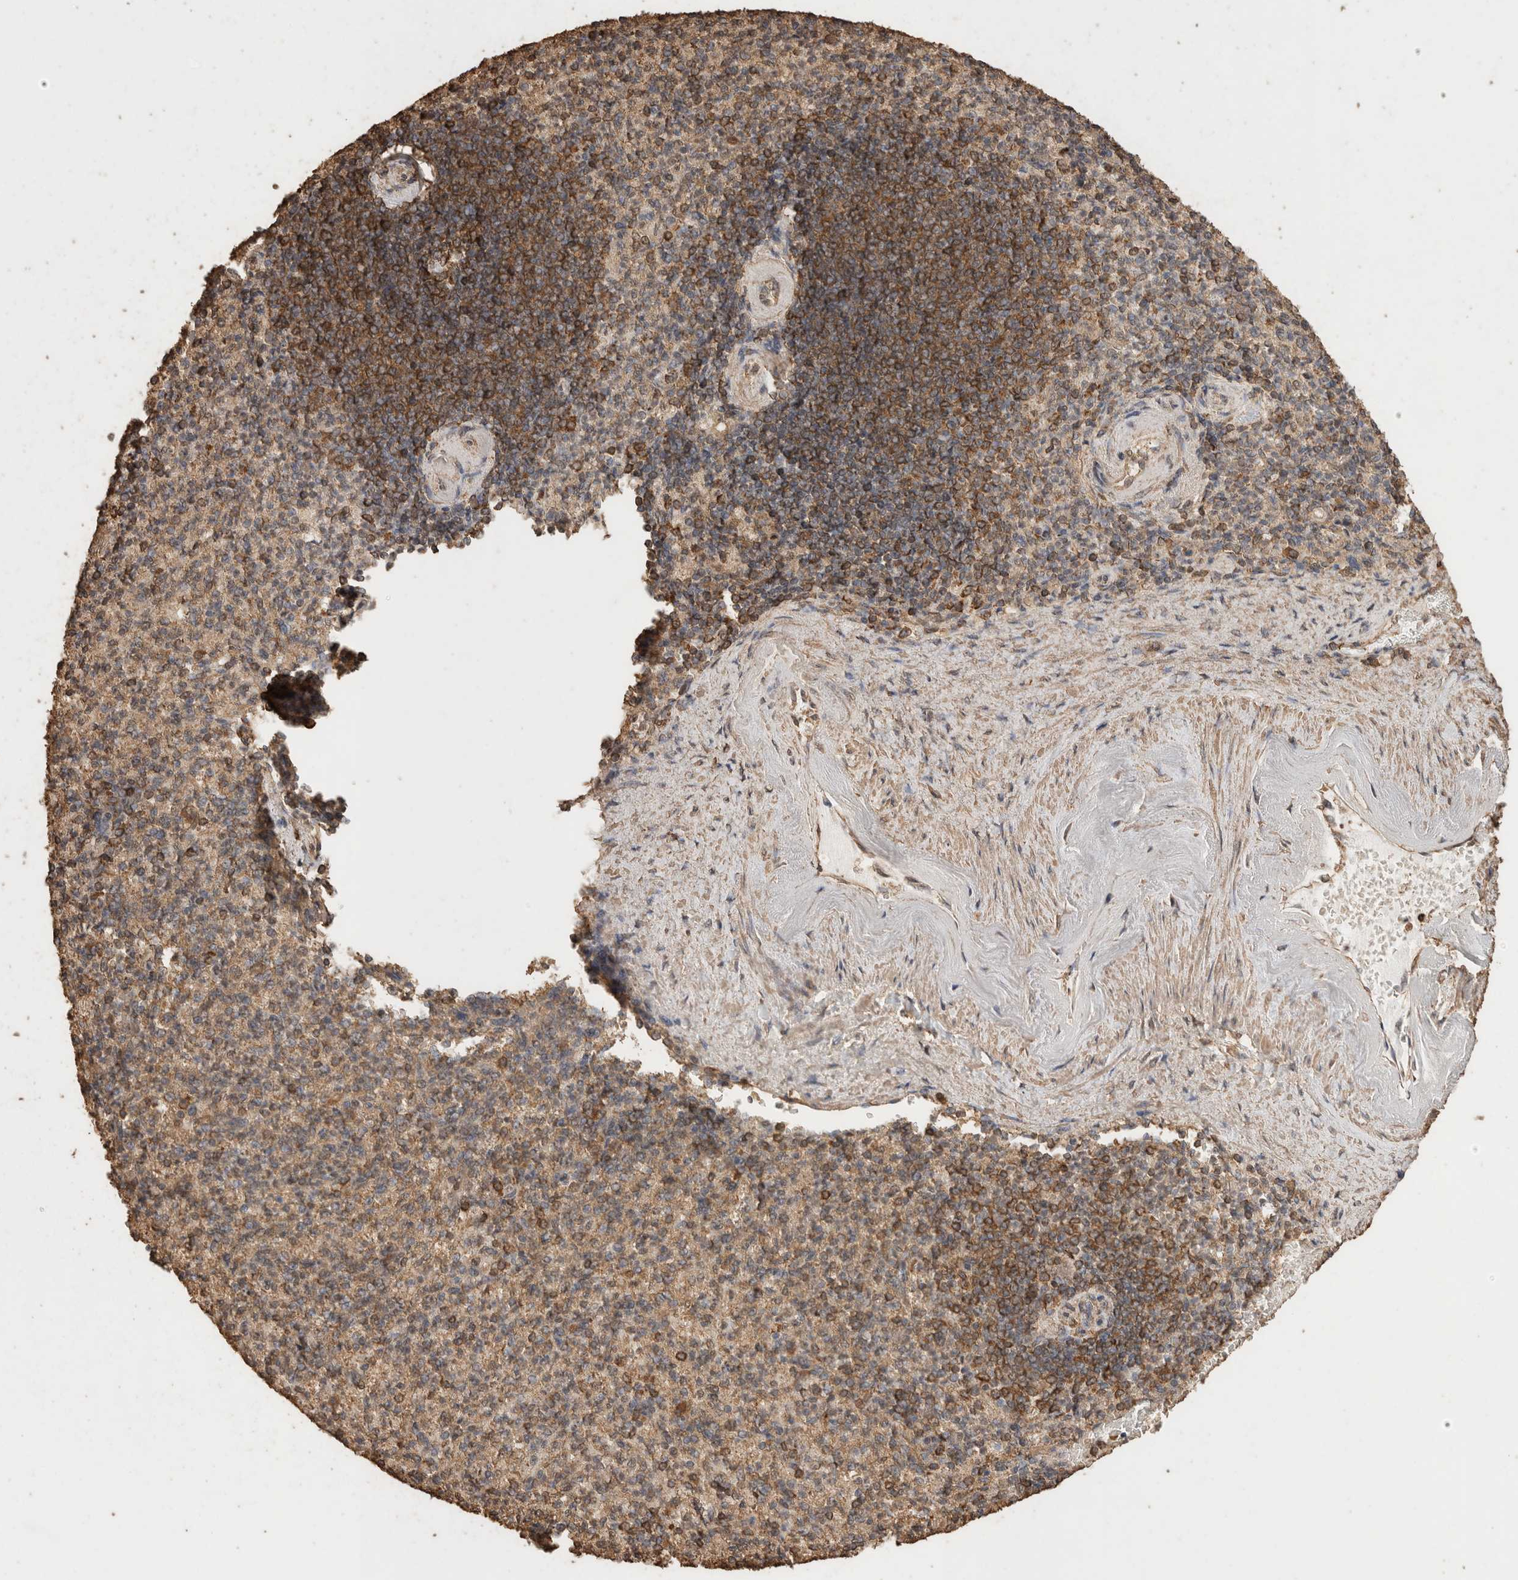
{"staining": {"intensity": "weak", "quantity": "25%-75%", "location": "cytoplasmic/membranous"}, "tissue": "spleen", "cell_type": "Cells in red pulp", "image_type": "normal", "snomed": [{"axis": "morphology", "description": "Normal tissue, NOS"}, {"axis": "topography", "description": "Spleen"}], "caption": "A brown stain shows weak cytoplasmic/membranous expression of a protein in cells in red pulp of unremarkable human spleen. Ihc stains the protein of interest in brown and the nuclei are stained blue.", "gene": "CX3CL1", "patient": {"sex": "female", "age": 74}}